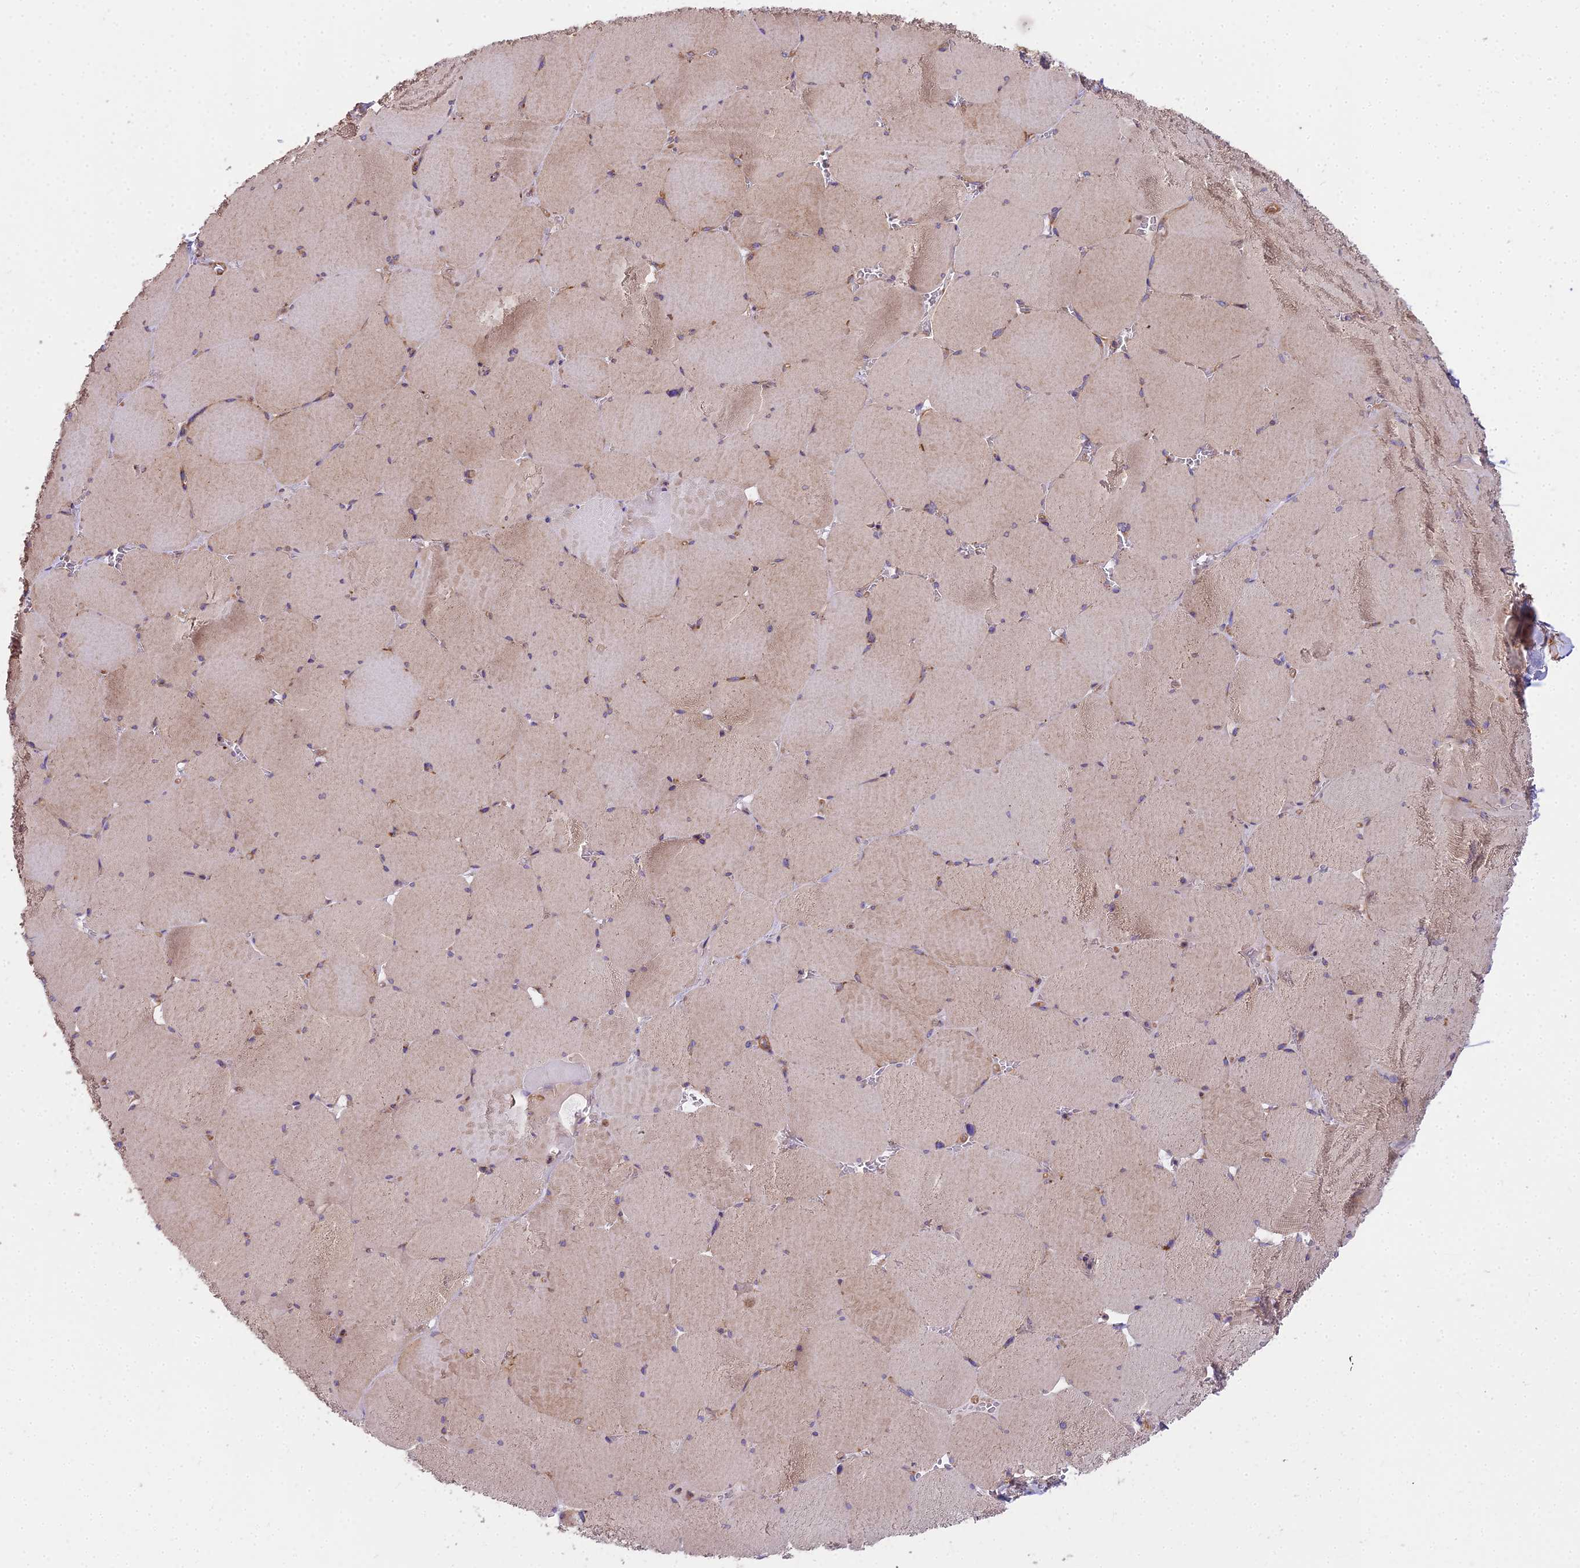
{"staining": {"intensity": "moderate", "quantity": "25%-75%", "location": "cytoplasmic/membranous"}, "tissue": "skeletal muscle", "cell_type": "Myocytes", "image_type": "normal", "snomed": [{"axis": "morphology", "description": "Normal tissue, NOS"}, {"axis": "topography", "description": "Skeletal muscle"}, {"axis": "topography", "description": "Head-Neck"}], "caption": "Brown immunohistochemical staining in normal human skeletal muscle displays moderate cytoplasmic/membranous expression in about 25%-75% of myocytes.", "gene": "DCTN3", "patient": {"sex": "male", "age": 66}}